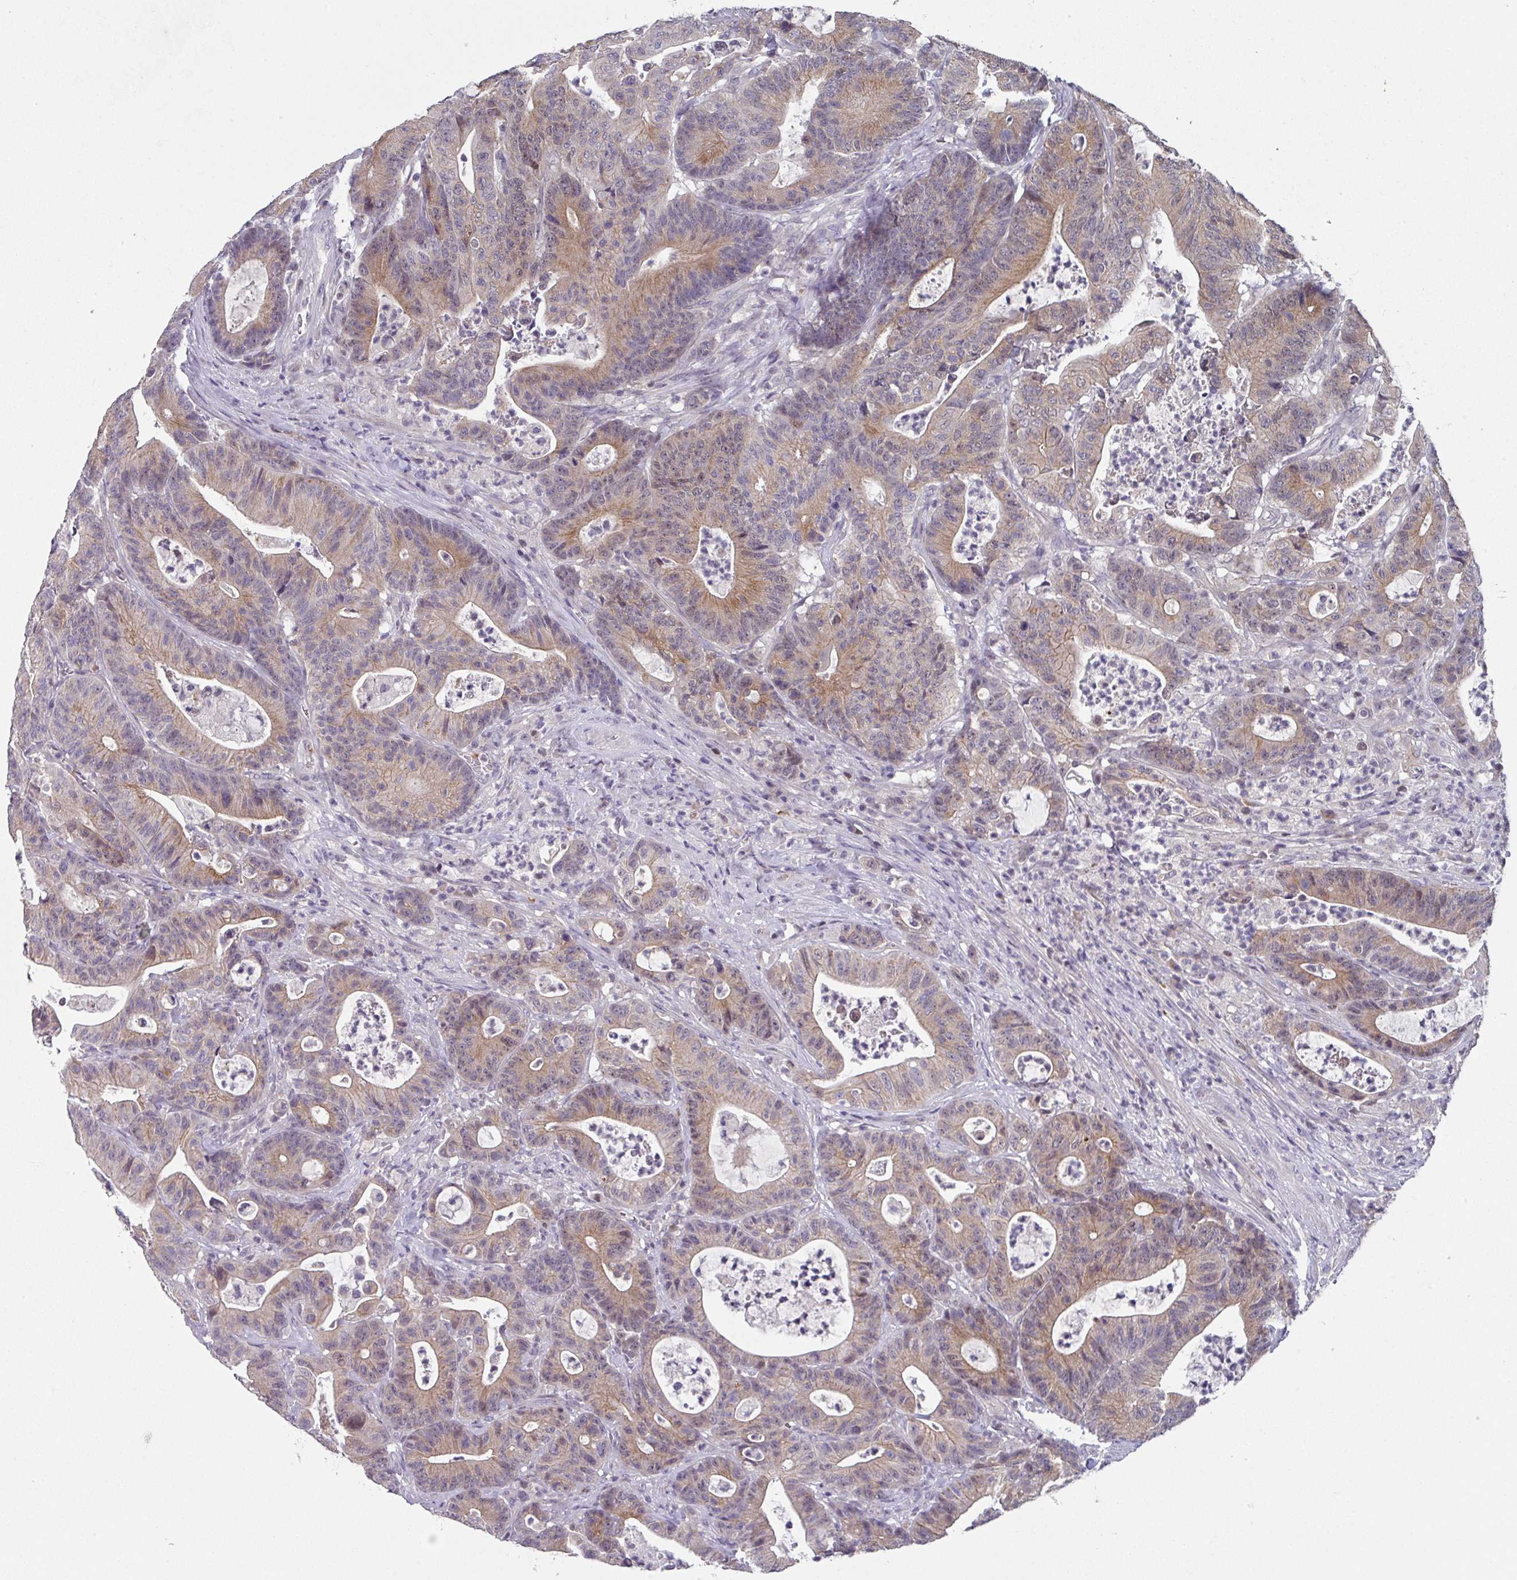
{"staining": {"intensity": "moderate", "quantity": ">75%", "location": "cytoplasmic/membranous"}, "tissue": "colorectal cancer", "cell_type": "Tumor cells", "image_type": "cancer", "snomed": [{"axis": "morphology", "description": "Adenocarcinoma, NOS"}, {"axis": "topography", "description": "Colon"}], "caption": "IHC micrograph of neoplastic tissue: human colorectal cancer (adenocarcinoma) stained using immunohistochemistry (IHC) shows medium levels of moderate protein expression localized specifically in the cytoplasmic/membranous of tumor cells, appearing as a cytoplasmic/membranous brown color.", "gene": "DCAF12L2", "patient": {"sex": "female", "age": 84}}